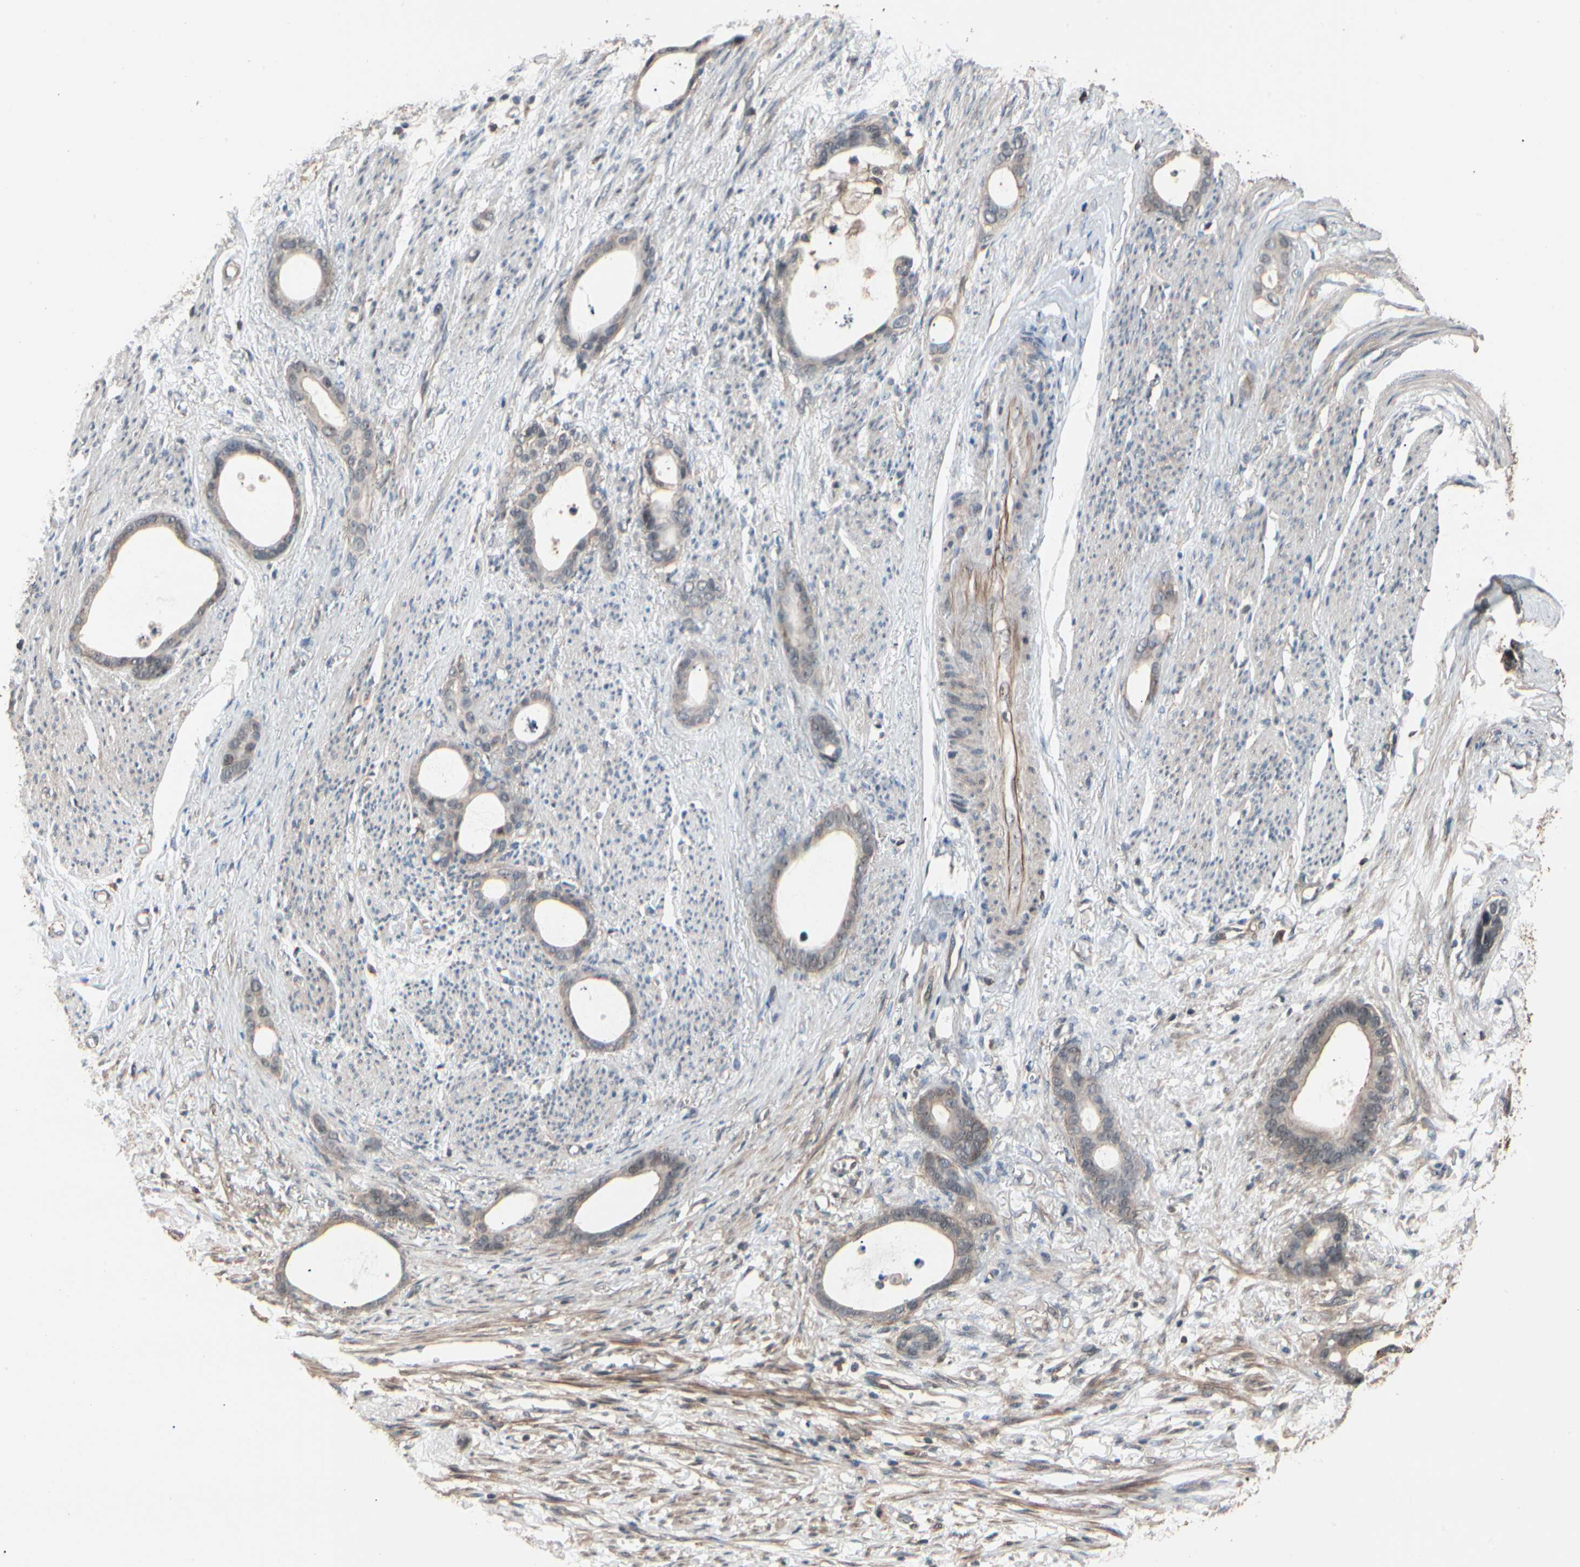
{"staining": {"intensity": "weak", "quantity": "25%-75%", "location": "cytoplasmic/membranous"}, "tissue": "stomach cancer", "cell_type": "Tumor cells", "image_type": "cancer", "snomed": [{"axis": "morphology", "description": "Adenocarcinoma, NOS"}, {"axis": "topography", "description": "Stomach"}], "caption": "This photomicrograph shows stomach cancer stained with immunohistochemistry to label a protein in brown. The cytoplasmic/membranous of tumor cells show weak positivity for the protein. Nuclei are counter-stained blue.", "gene": "MAPK13", "patient": {"sex": "female", "age": 75}}